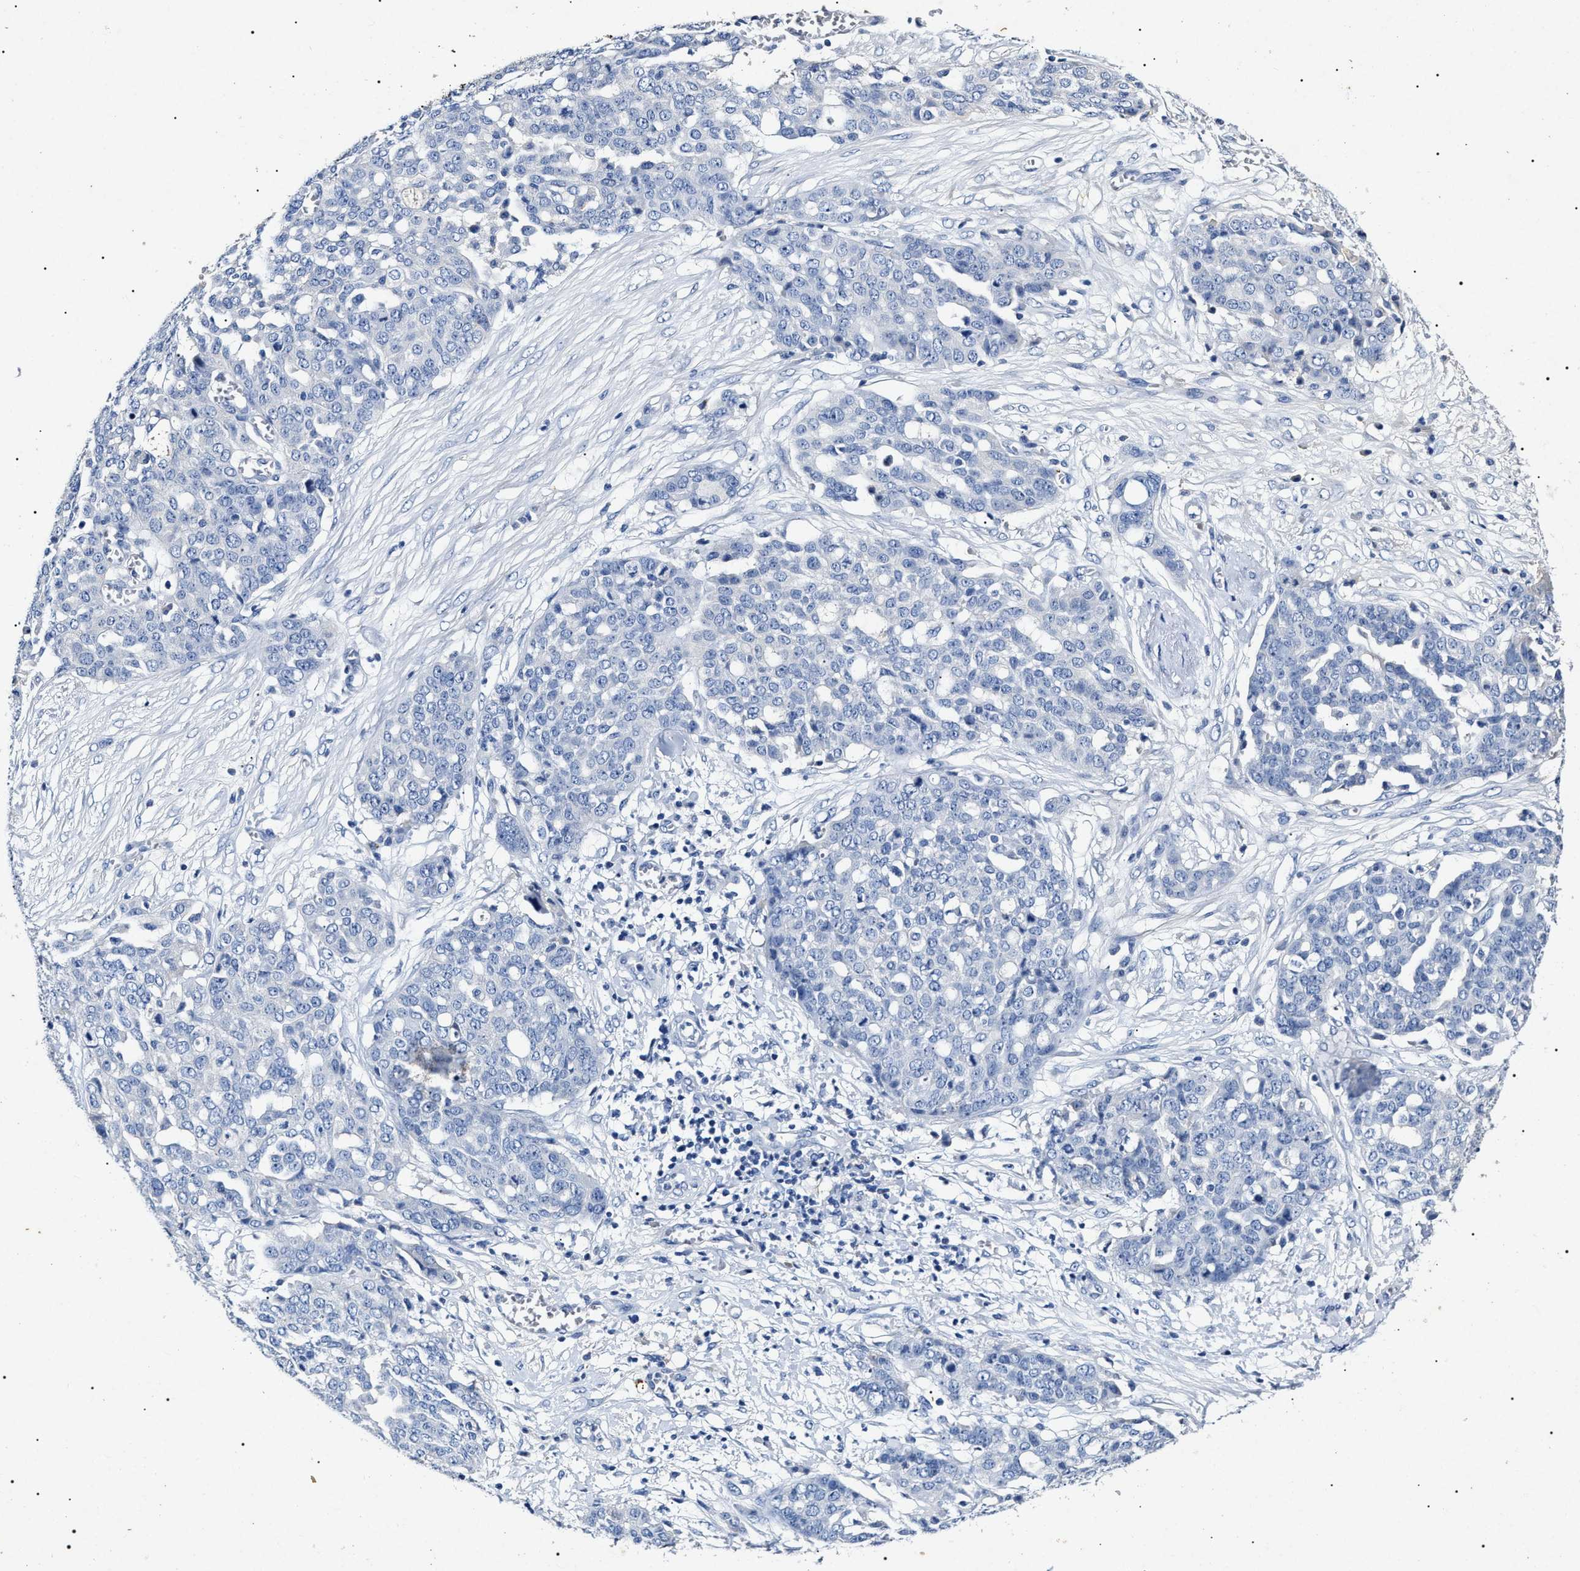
{"staining": {"intensity": "negative", "quantity": "none", "location": "none"}, "tissue": "ovarian cancer", "cell_type": "Tumor cells", "image_type": "cancer", "snomed": [{"axis": "morphology", "description": "Cystadenocarcinoma, serous, NOS"}, {"axis": "topography", "description": "Soft tissue"}, {"axis": "topography", "description": "Ovary"}], "caption": "The photomicrograph displays no staining of tumor cells in ovarian cancer.", "gene": "LRRC8E", "patient": {"sex": "female", "age": 57}}